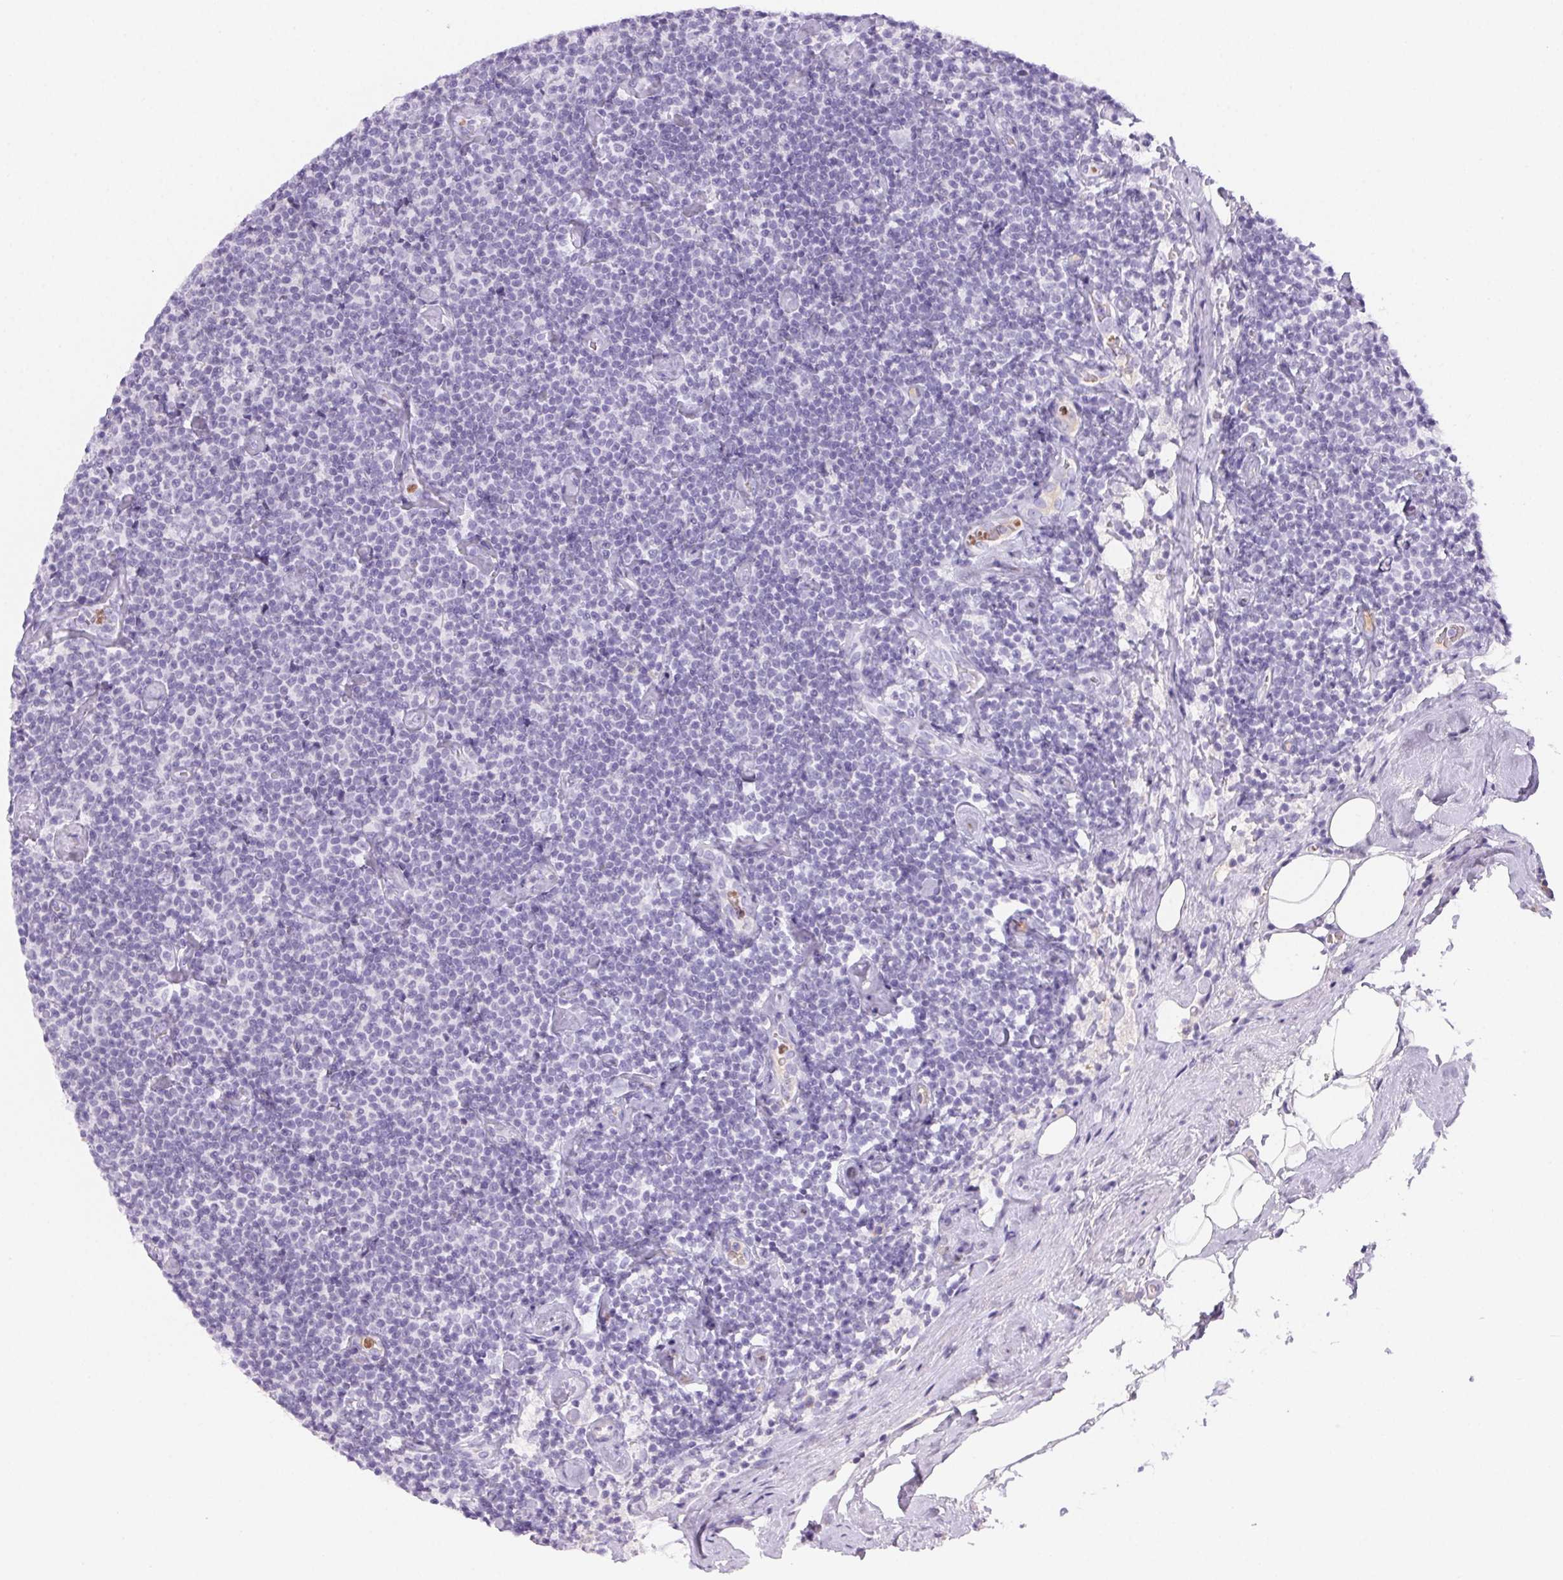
{"staining": {"intensity": "negative", "quantity": "none", "location": "none"}, "tissue": "lymphoma", "cell_type": "Tumor cells", "image_type": "cancer", "snomed": [{"axis": "morphology", "description": "Malignant lymphoma, non-Hodgkin's type, Low grade"}, {"axis": "topography", "description": "Lymph node"}], "caption": "The image reveals no significant positivity in tumor cells of lymphoma.", "gene": "PADI4", "patient": {"sex": "male", "age": 81}}